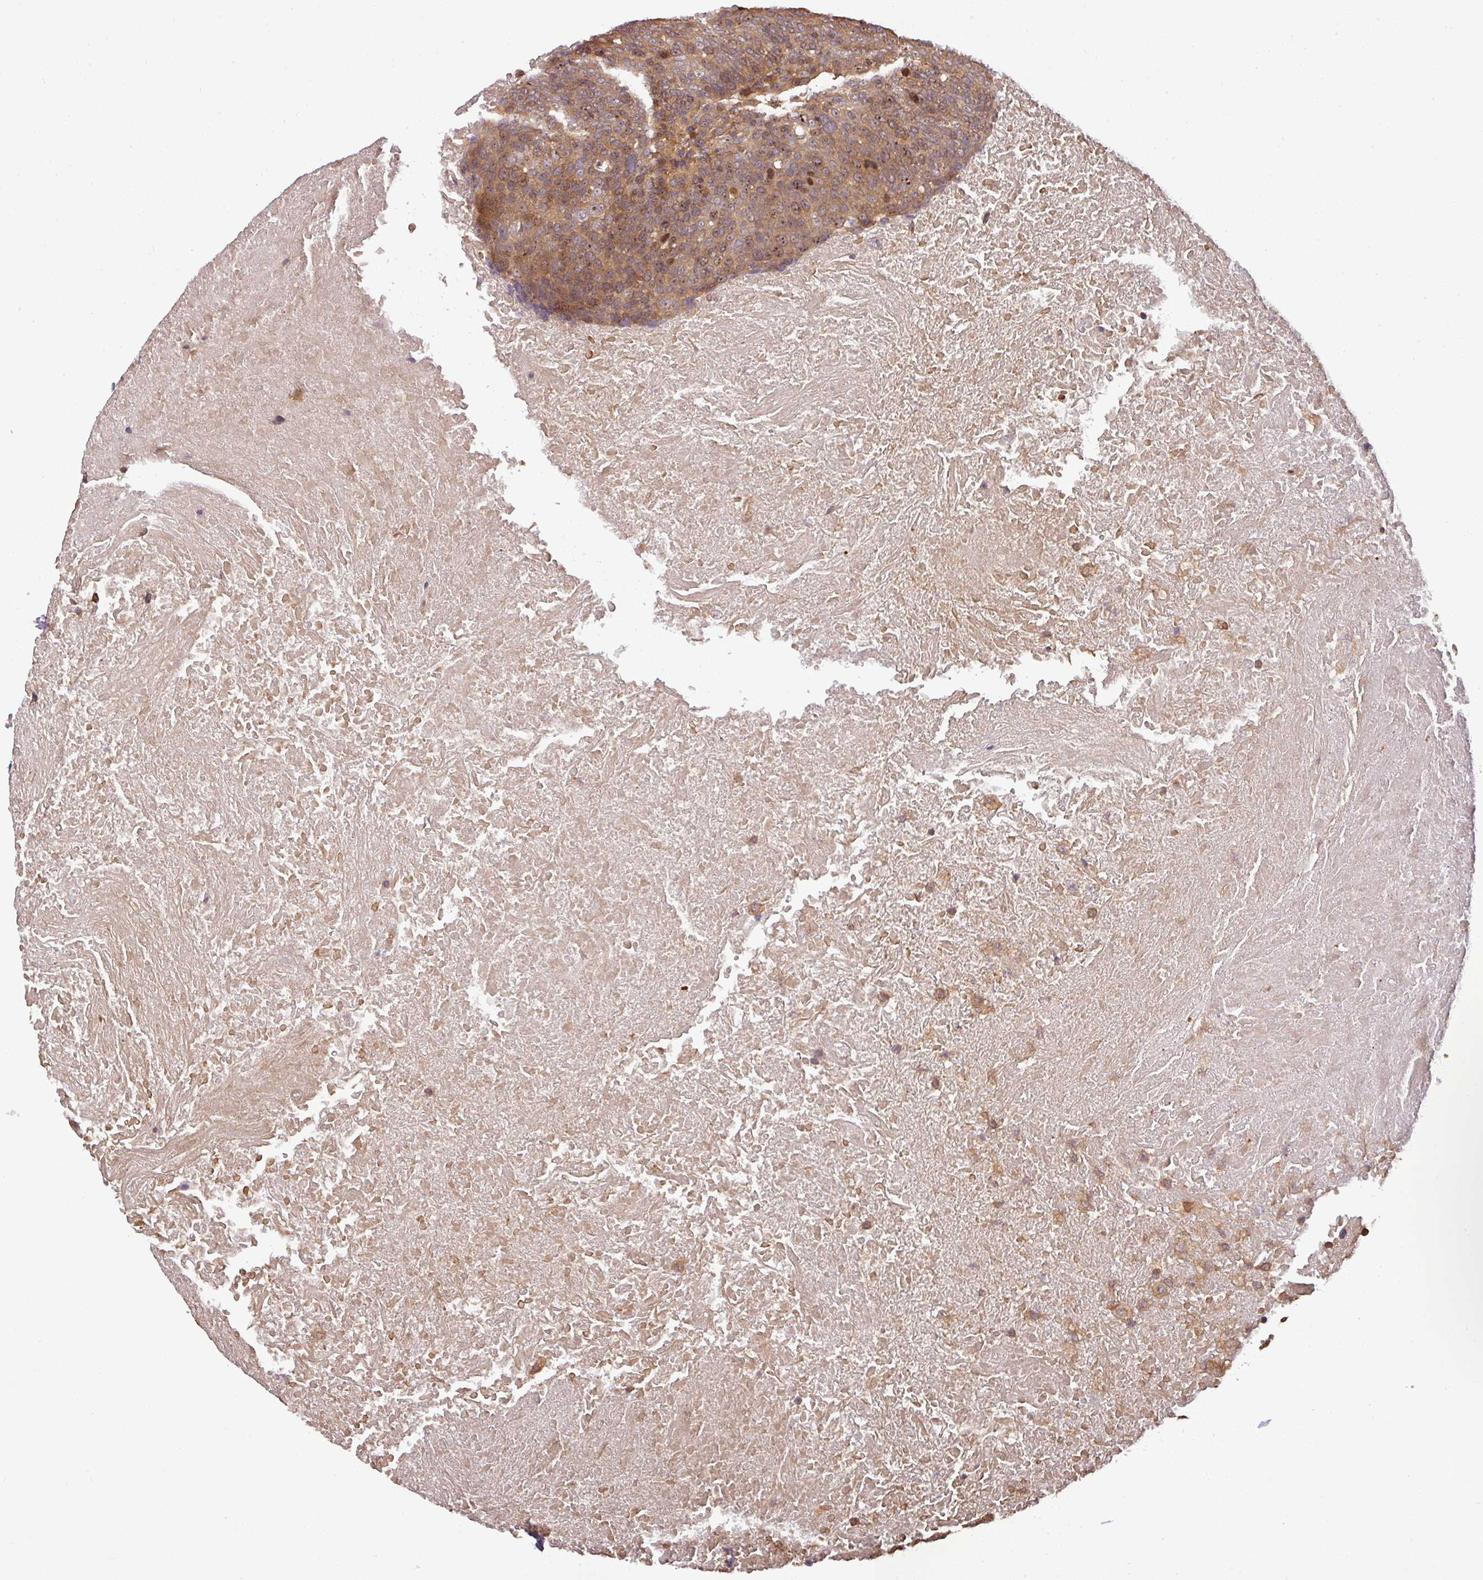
{"staining": {"intensity": "moderate", "quantity": ">75%", "location": "cytoplasmic/membranous,nuclear"}, "tissue": "head and neck cancer", "cell_type": "Tumor cells", "image_type": "cancer", "snomed": [{"axis": "morphology", "description": "Squamous cell carcinoma, NOS"}, {"axis": "morphology", "description": "Squamous cell carcinoma, metastatic, NOS"}, {"axis": "topography", "description": "Lymph node"}, {"axis": "topography", "description": "Head-Neck"}], "caption": "Brown immunohistochemical staining in head and neck cancer demonstrates moderate cytoplasmic/membranous and nuclear positivity in about >75% of tumor cells. Immunohistochemistry (ihc) stains the protein in brown and the nuclei are stained blue.", "gene": "VENTX", "patient": {"sex": "male", "age": 62}}